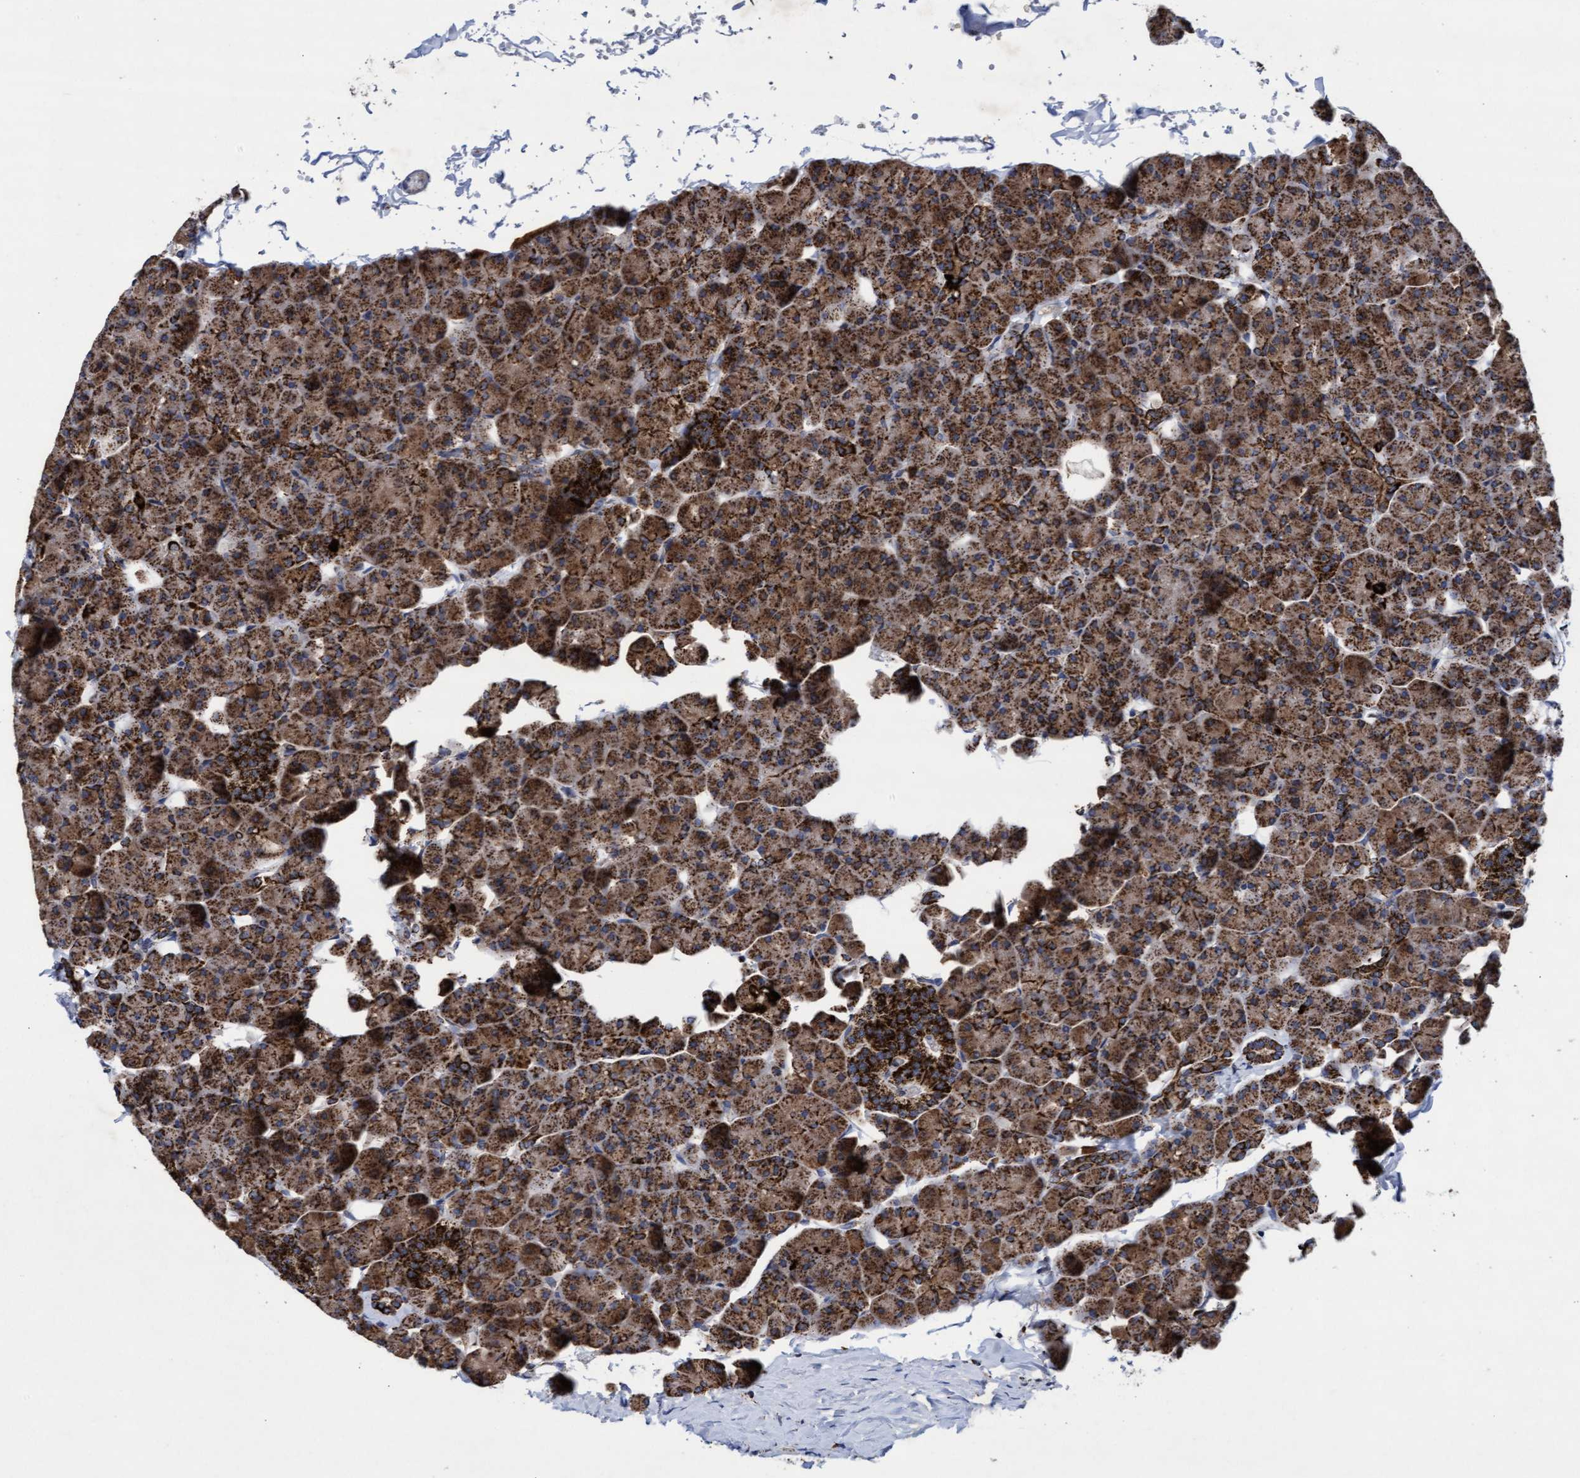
{"staining": {"intensity": "strong", "quantity": ">75%", "location": "cytoplasmic/membranous"}, "tissue": "pancreas", "cell_type": "Exocrine glandular cells", "image_type": "normal", "snomed": [{"axis": "morphology", "description": "Normal tissue, NOS"}, {"axis": "topography", "description": "Pancreas"}], "caption": "Normal pancreas displays strong cytoplasmic/membranous positivity in approximately >75% of exocrine glandular cells.", "gene": "MRPL38", "patient": {"sex": "male", "age": 35}}